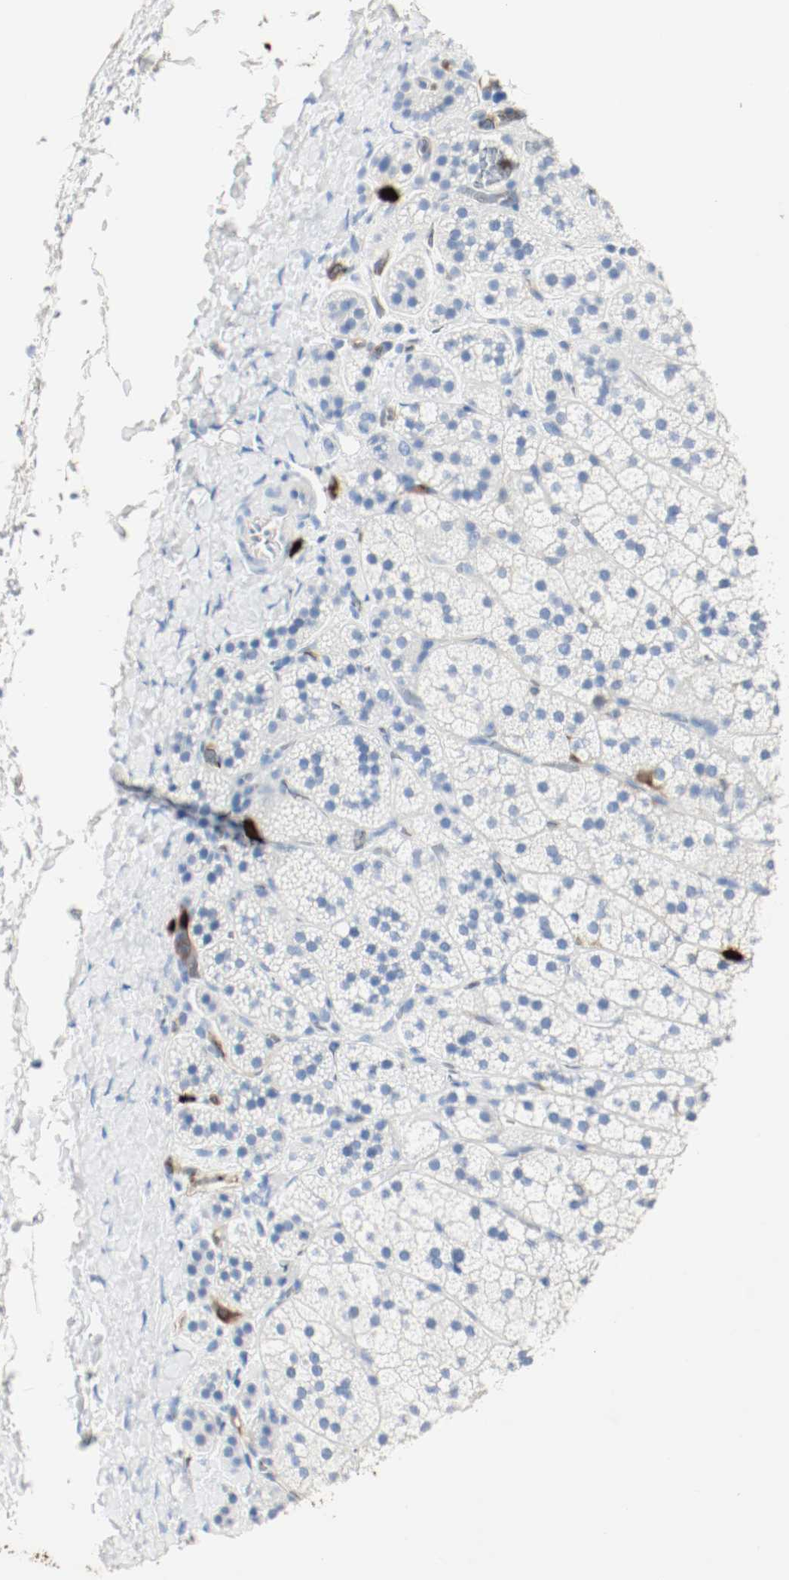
{"staining": {"intensity": "negative", "quantity": "none", "location": "none"}, "tissue": "adrenal gland", "cell_type": "Glandular cells", "image_type": "normal", "snomed": [{"axis": "morphology", "description": "Normal tissue, NOS"}, {"axis": "topography", "description": "Adrenal gland"}], "caption": "Protein analysis of benign adrenal gland demonstrates no significant staining in glandular cells. The staining was performed using DAB (3,3'-diaminobenzidine) to visualize the protein expression in brown, while the nuclei were stained in blue with hematoxylin (Magnification: 20x).", "gene": "S100A9", "patient": {"sex": "female", "age": 44}}